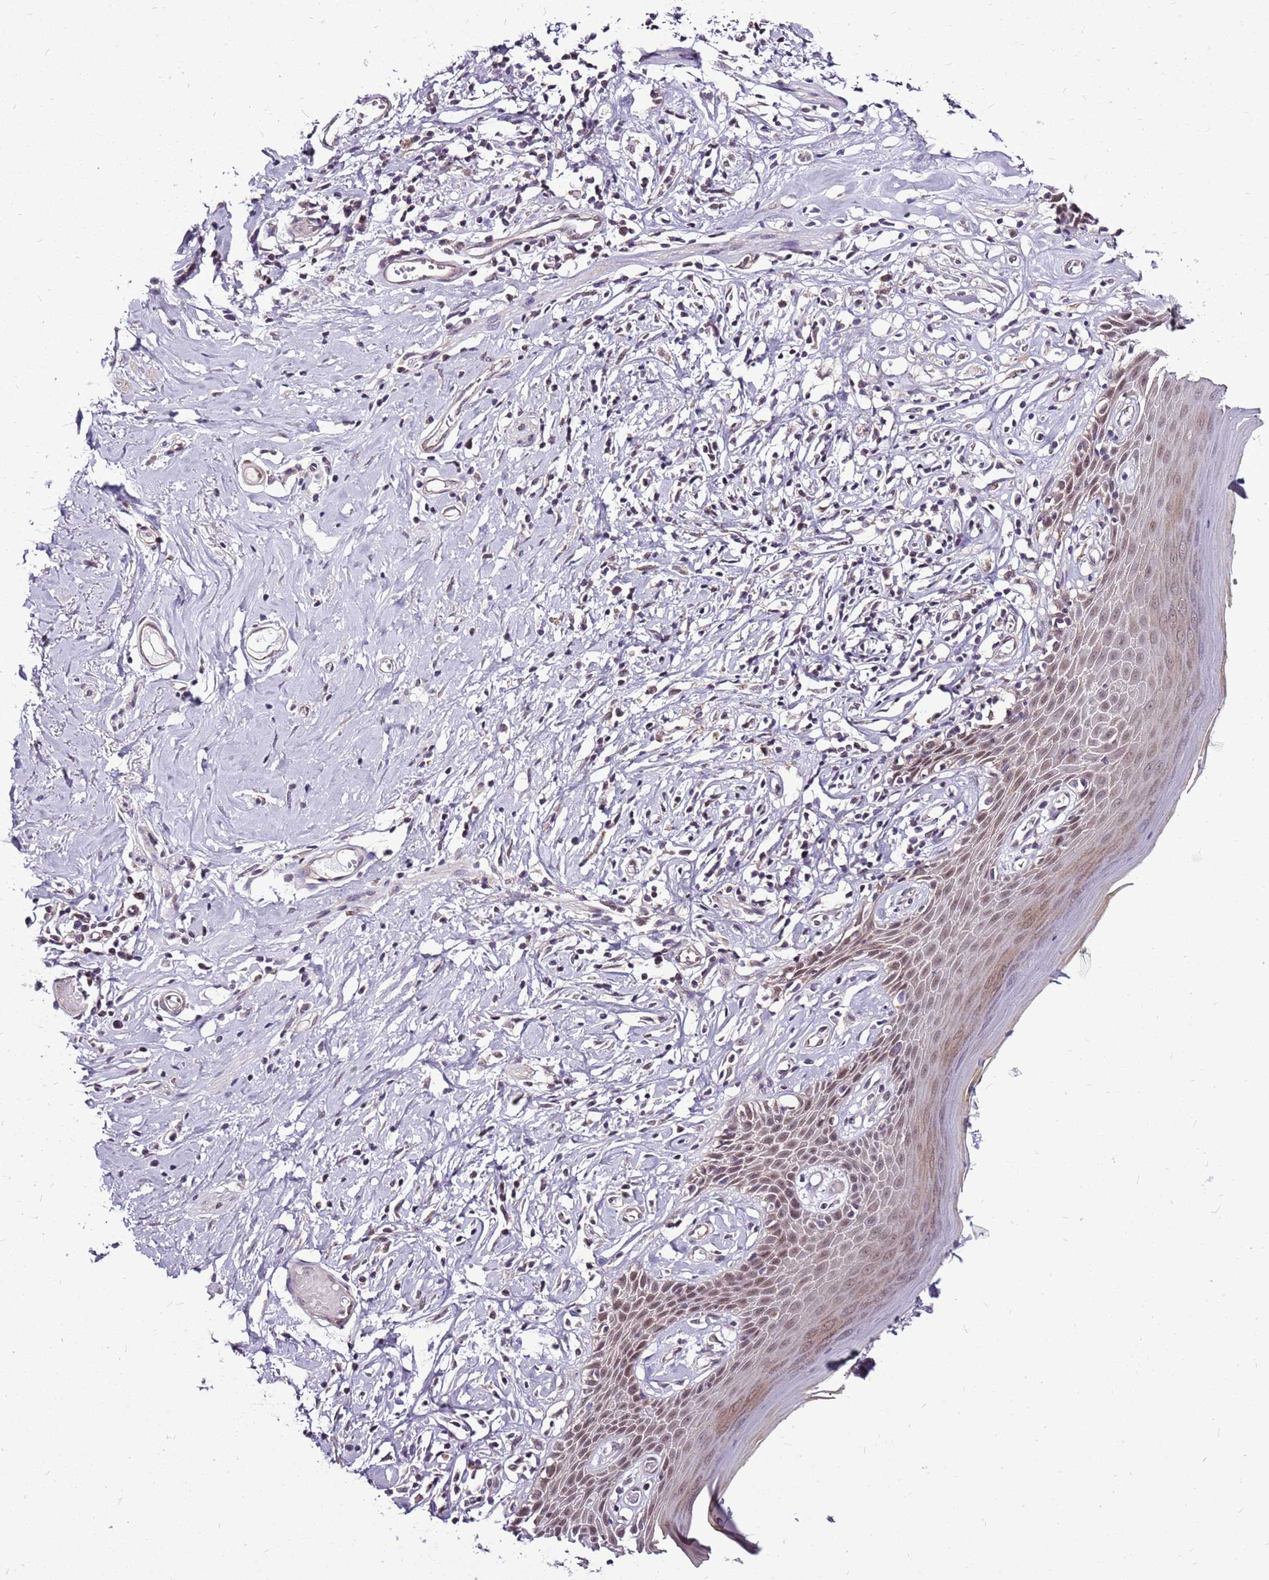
{"staining": {"intensity": "weak", "quantity": ">75%", "location": "cytoplasmic/membranous,nuclear"}, "tissue": "skin", "cell_type": "Epidermal cells", "image_type": "normal", "snomed": [{"axis": "morphology", "description": "Normal tissue, NOS"}, {"axis": "morphology", "description": "Inflammation, NOS"}, {"axis": "topography", "description": "Vulva"}], "caption": "The image demonstrates immunohistochemical staining of unremarkable skin. There is weak cytoplasmic/membranous,nuclear expression is identified in approximately >75% of epidermal cells. The protein of interest is shown in brown color, while the nuclei are stained blue.", "gene": "CCDC166", "patient": {"sex": "female", "age": 84}}